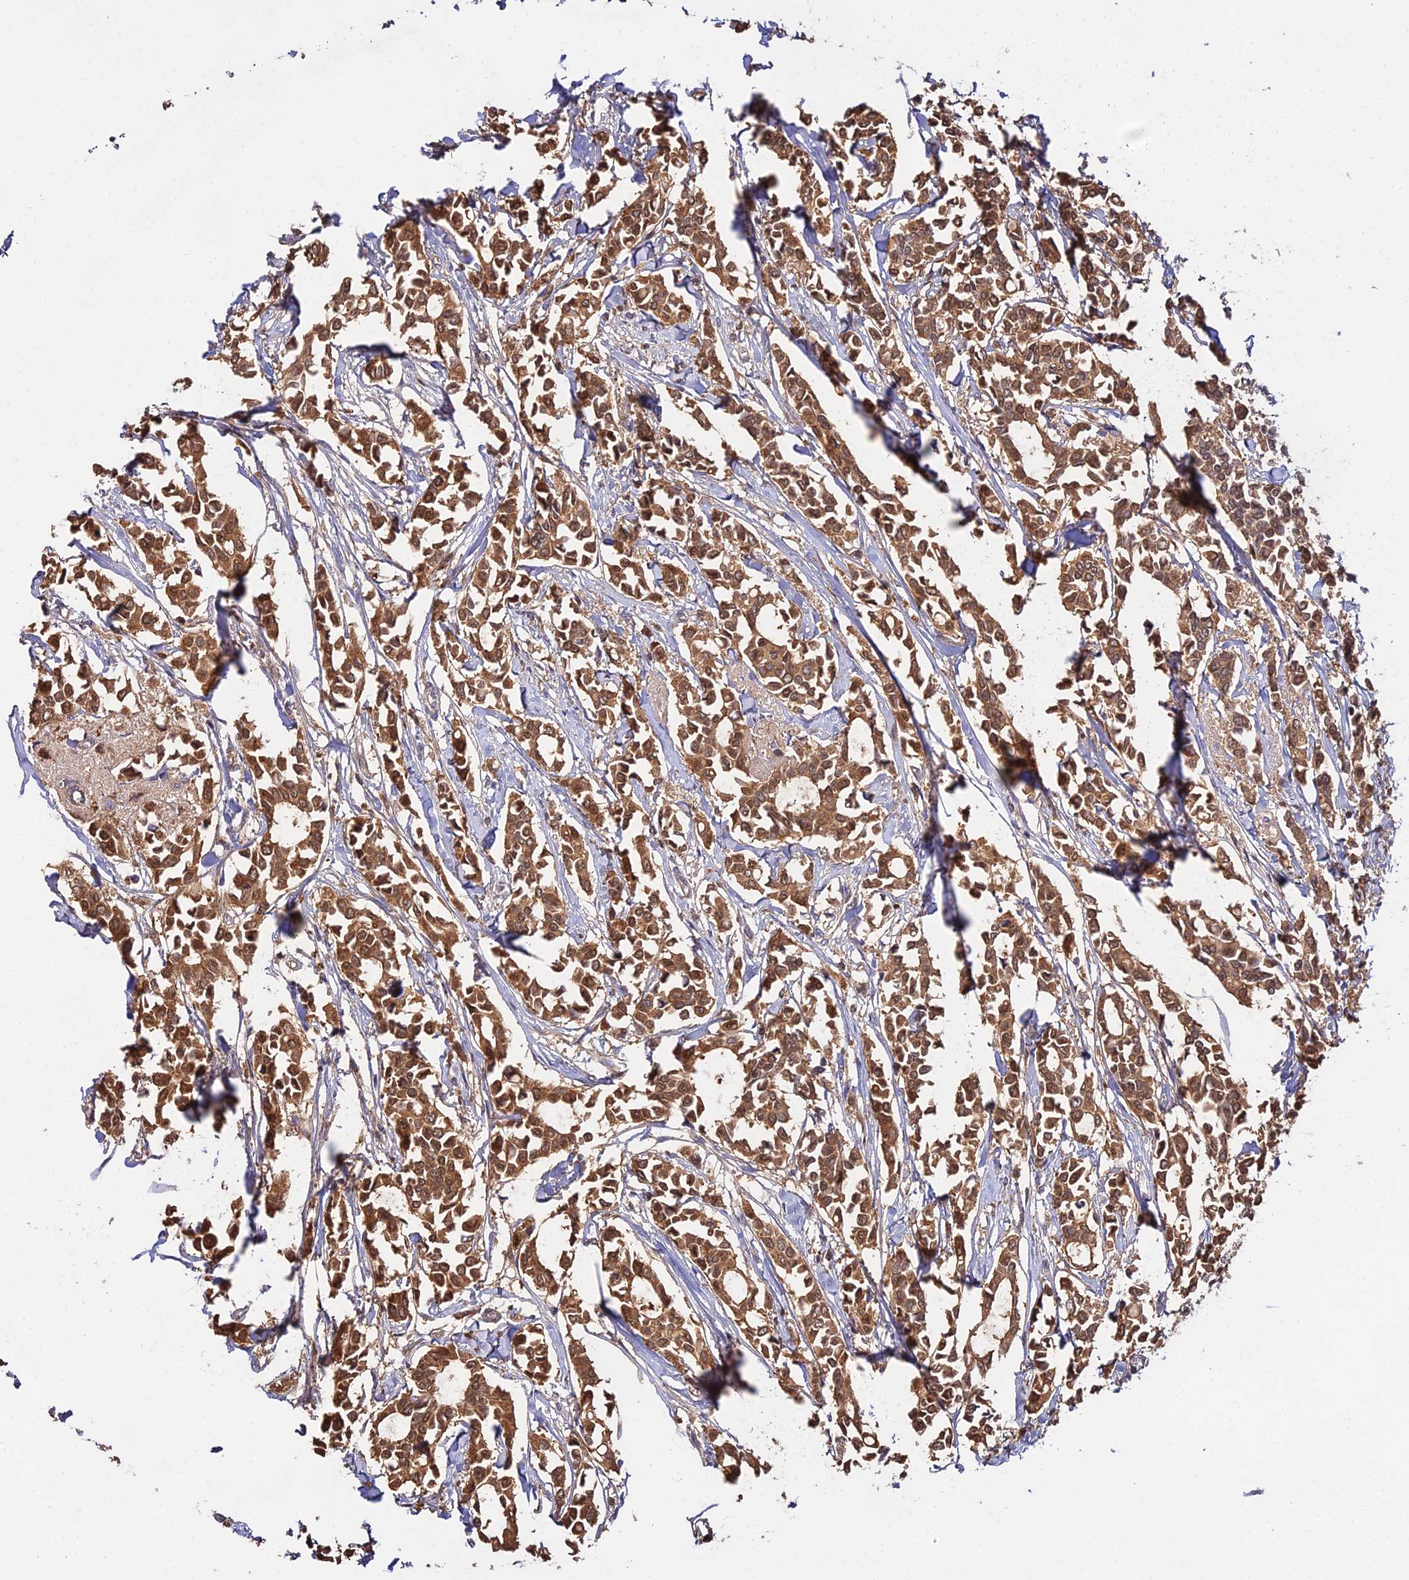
{"staining": {"intensity": "strong", "quantity": ">75%", "location": "cytoplasmic/membranous"}, "tissue": "breast cancer", "cell_type": "Tumor cells", "image_type": "cancer", "snomed": [{"axis": "morphology", "description": "Duct carcinoma"}, {"axis": "topography", "description": "Breast"}], "caption": "Infiltrating ductal carcinoma (breast) was stained to show a protein in brown. There is high levels of strong cytoplasmic/membranous positivity in about >75% of tumor cells.", "gene": "FBP1", "patient": {"sex": "female", "age": 41}}